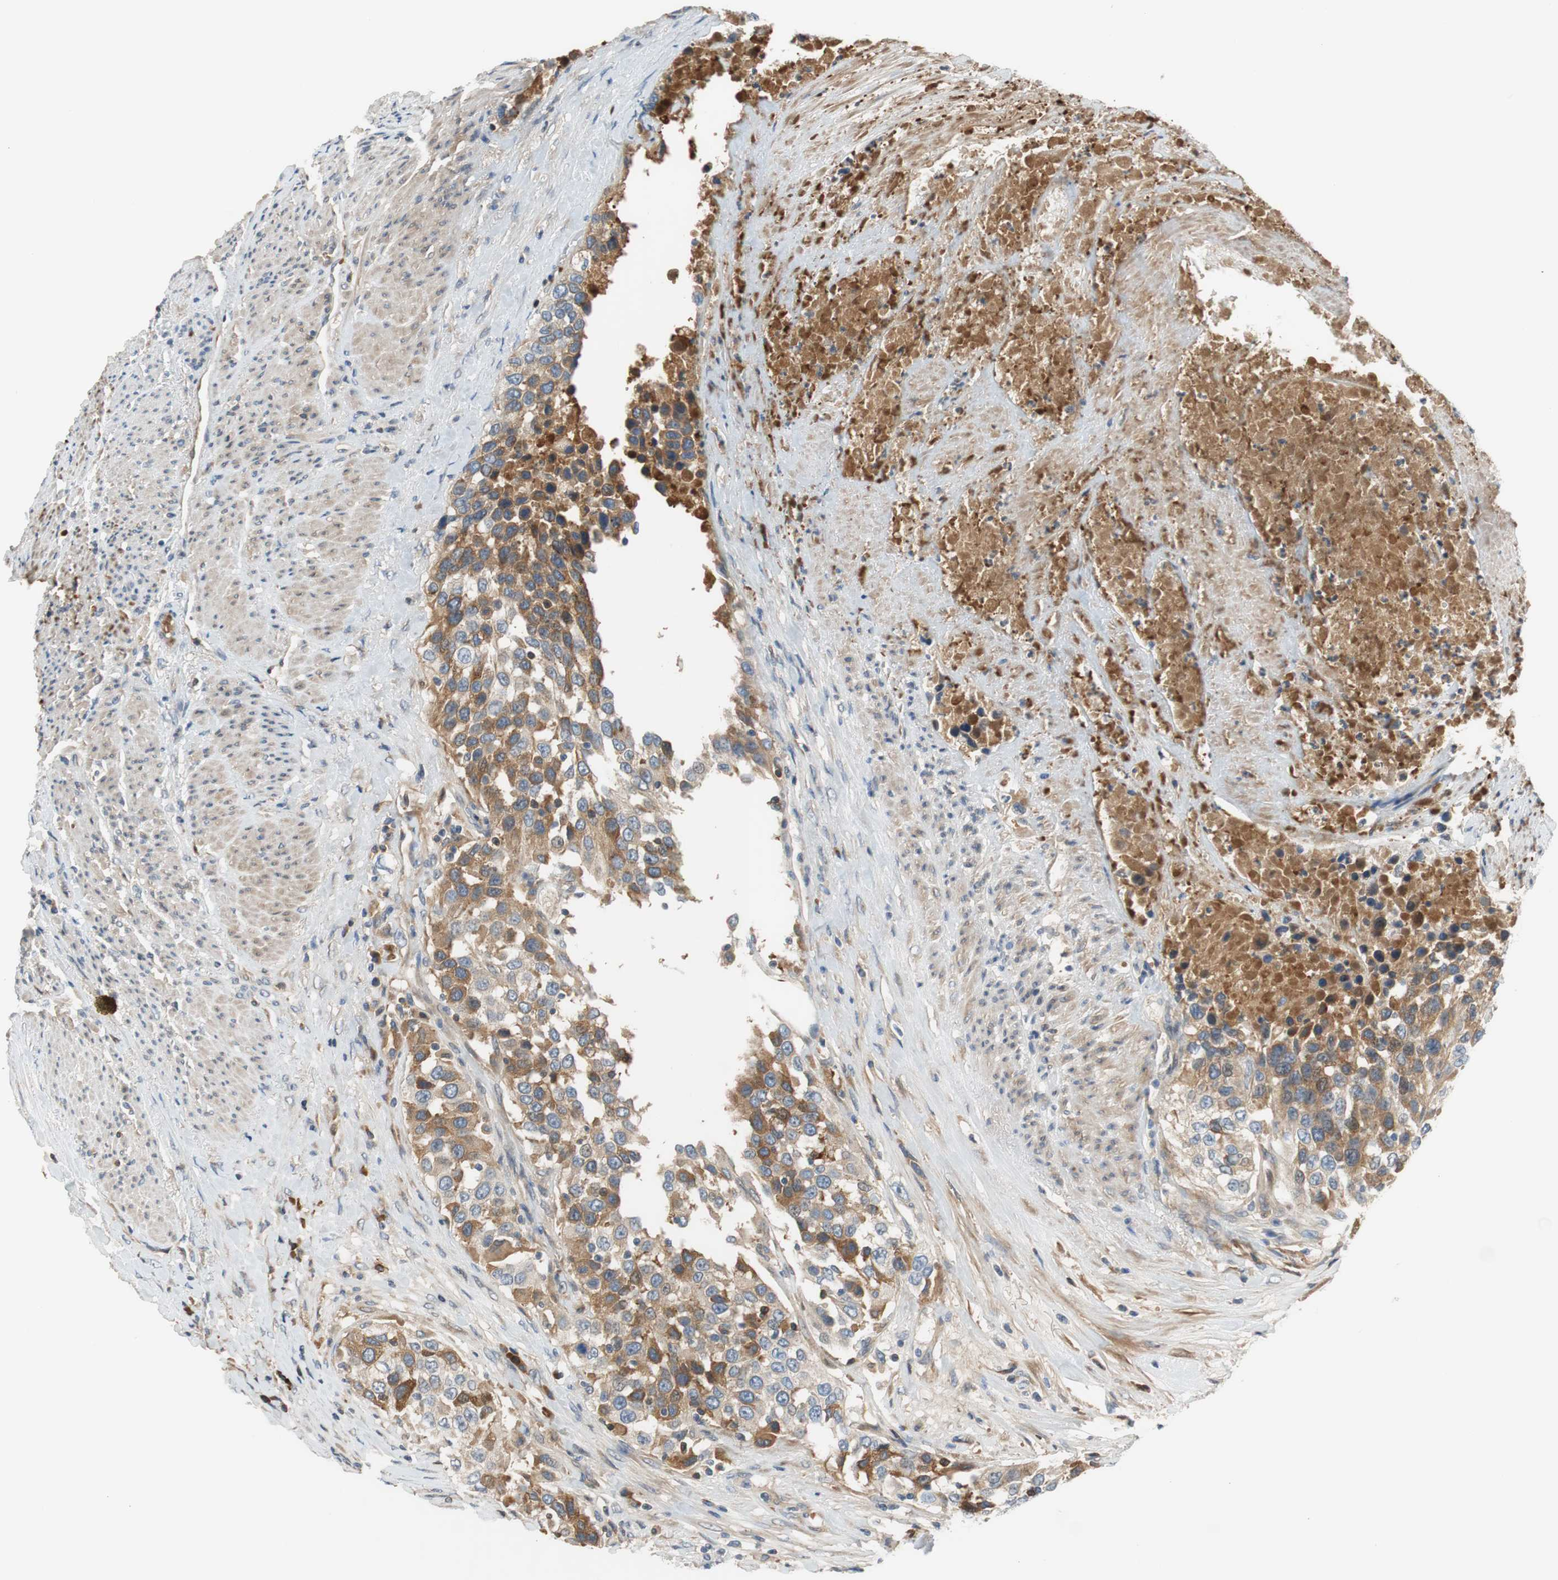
{"staining": {"intensity": "moderate", "quantity": "25%-75%", "location": "cytoplasmic/membranous"}, "tissue": "urothelial cancer", "cell_type": "Tumor cells", "image_type": "cancer", "snomed": [{"axis": "morphology", "description": "Urothelial carcinoma, High grade"}, {"axis": "topography", "description": "Urinary bladder"}], "caption": "Protein expression by IHC reveals moderate cytoplasmic/membranous staining in approximately 25%-75% of tumor cells in urothelial cancer.", "gene": "C4A", "patient": {"sex": "female", "age": 80}}